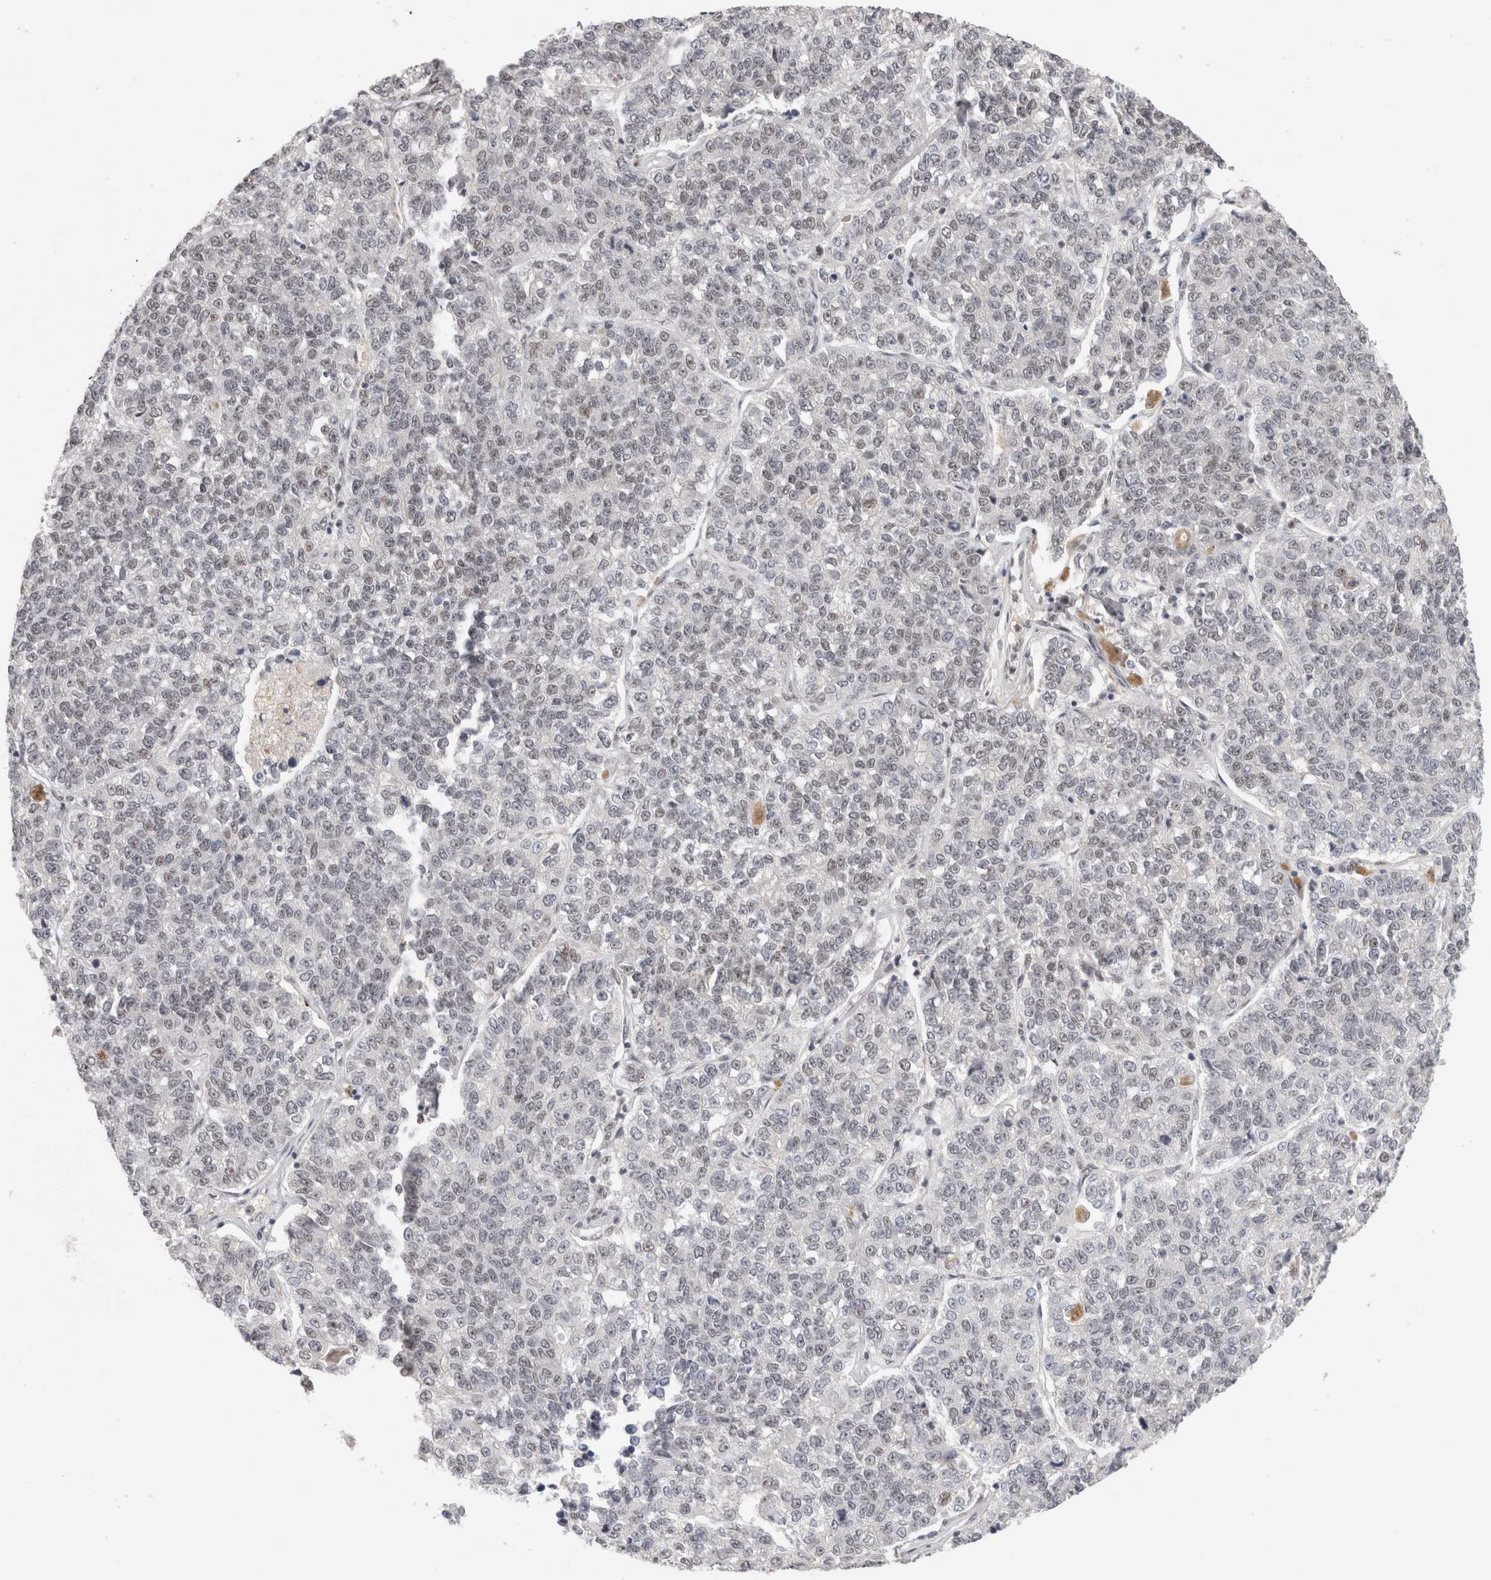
{"staining": {"intensity": "negative", "quantity": "none", "location": "none"}, "tissue": "lung cancer", "cell_type": "Tumor cells", "image_type": "cancer", "snomed": [{"axis": "morphology", "description": "Adenocarcinoma, NOS"}, {"axis": "topography", "description": "Lung"}], "caption": "Lung adenocarcinoma was stained to show a protein in brown. There is no significant expression in tumor cells.", "gene": "ZNF830", "patient": {"sex": "male", "age": 49}}